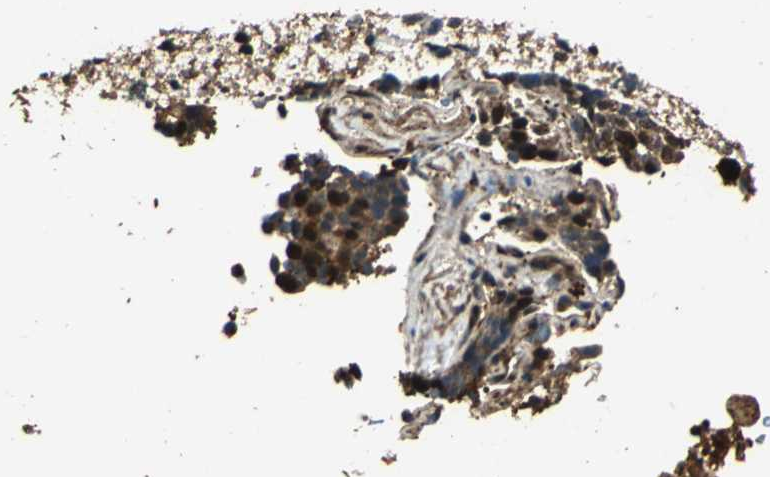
{"staining": {"intensity": "moderate", "quantity": ">75%", "location": "cytoplasmic/membranous,nuclear"}, "tissue": "lung cancer", "cell_type": "Tumor cells", "image_type": "cancer", "snomed": [{"axis": "morphology", "description": "Squamous cell carcinoma, NOS"}, {"axis": "topography", "description": "Lung"}], "caption": "Immunohistochemistry (IHC) photomicrograph of neoplastic tissue: human lung cancer stained using immunohistochemistry (IHC) reveals medium levels of moderate protein expression localized specifically in the cytoplasmic/membranous and nuclear of tumor cells, appearing as a cytoplasmic/membranous and nuclear brown color.", "gene": "PPP1R13L", "patient": {"sex": "male", "age": 54}}